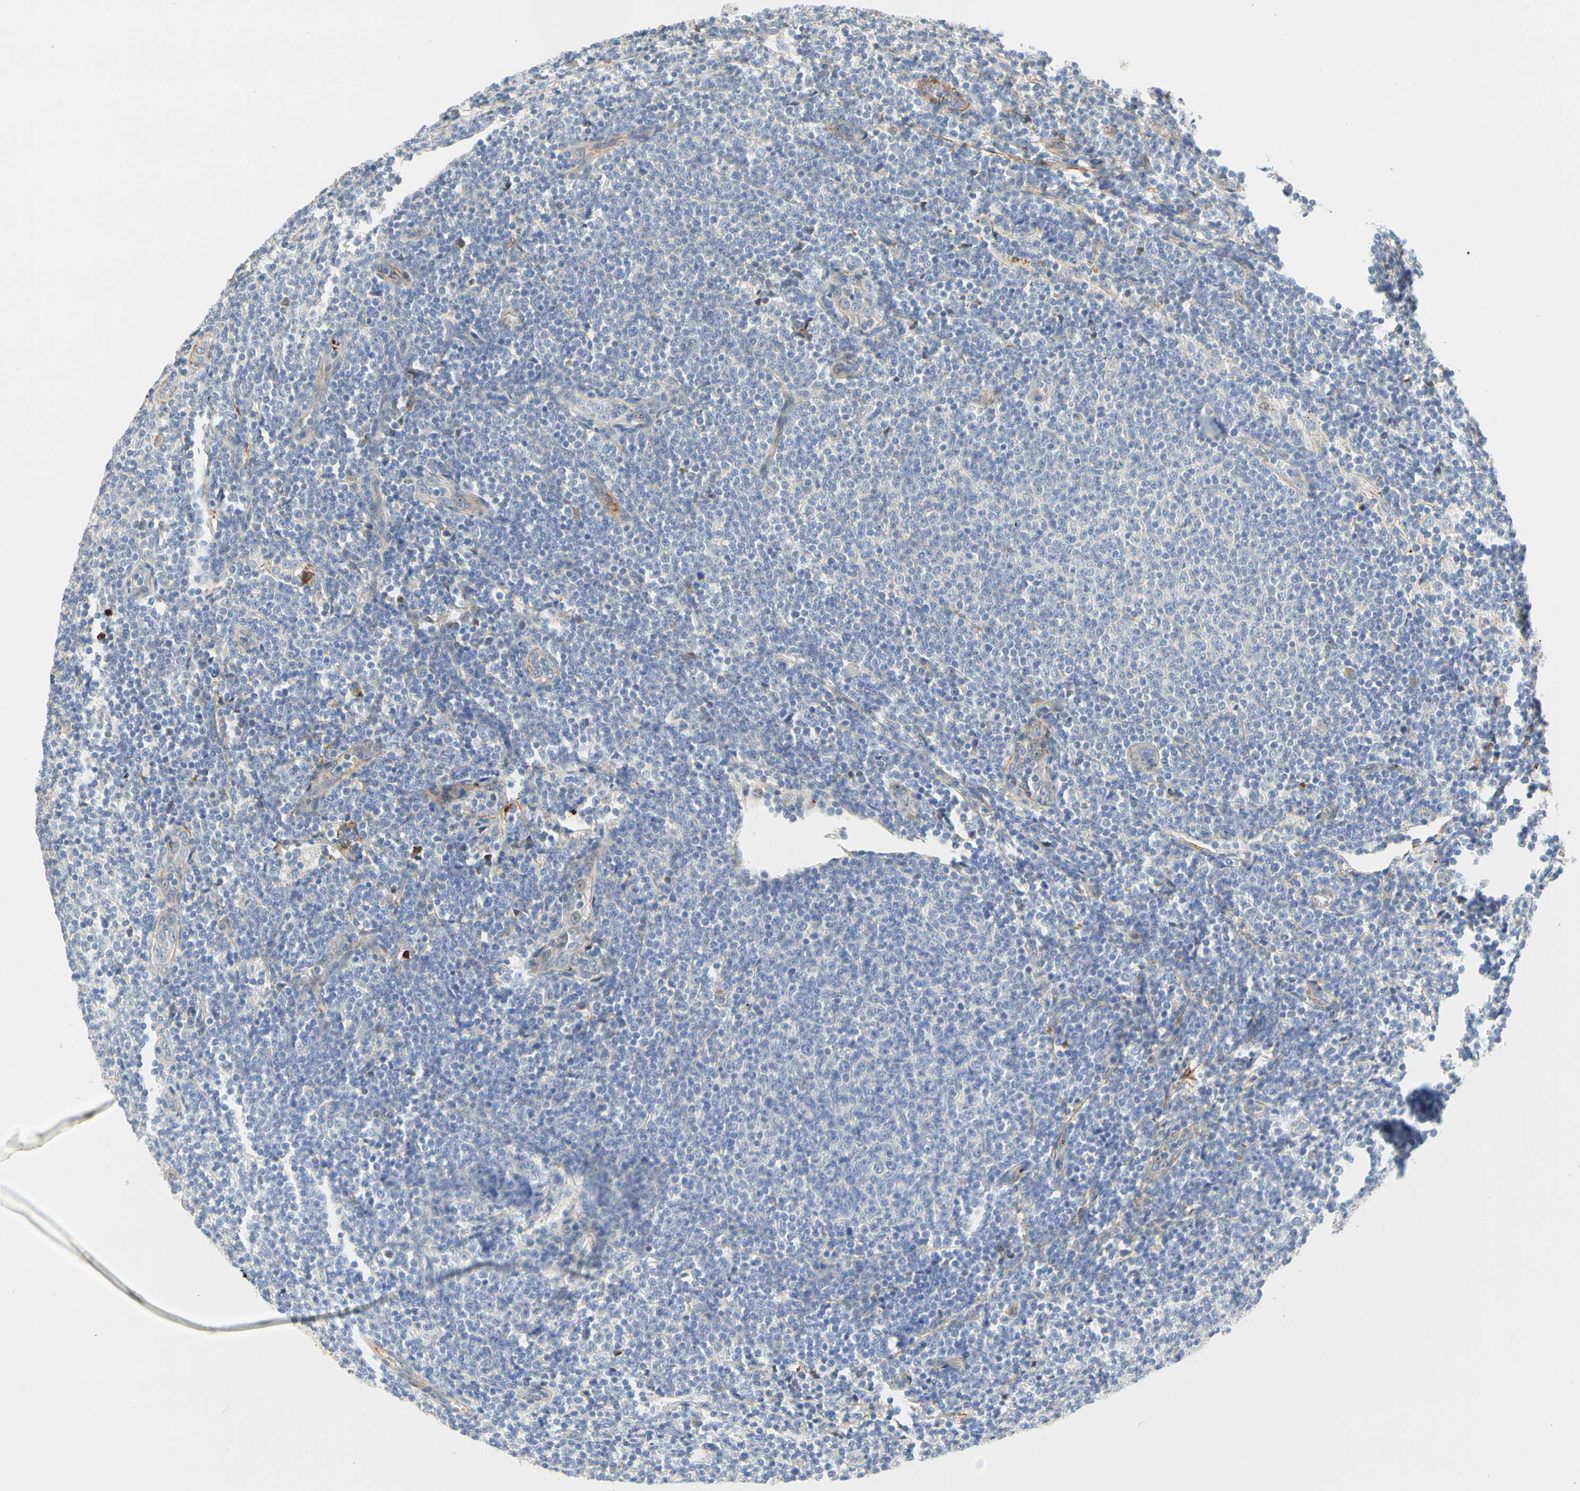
{"staining": {"intensity": "negative", "quantity": "none", "location": "none"}, "tissue": "lymphoma", "cell_type": "Tumor cells", "image_type": "cancer", "snomed": [{"axis": "morphology", "description": "Malignant lymphoma, non-Hodgkin's type, Low grade"}, {"axis": "topography", "description": "Lymph node"}], "caption": "This is an IHC photomicrograph of human malignant lymphoma, non-Hodgkin's type (low-grade). There is no staining in tumor cells.", "gene": "FGB", "patient": {"sex": "male", "age": 66}}